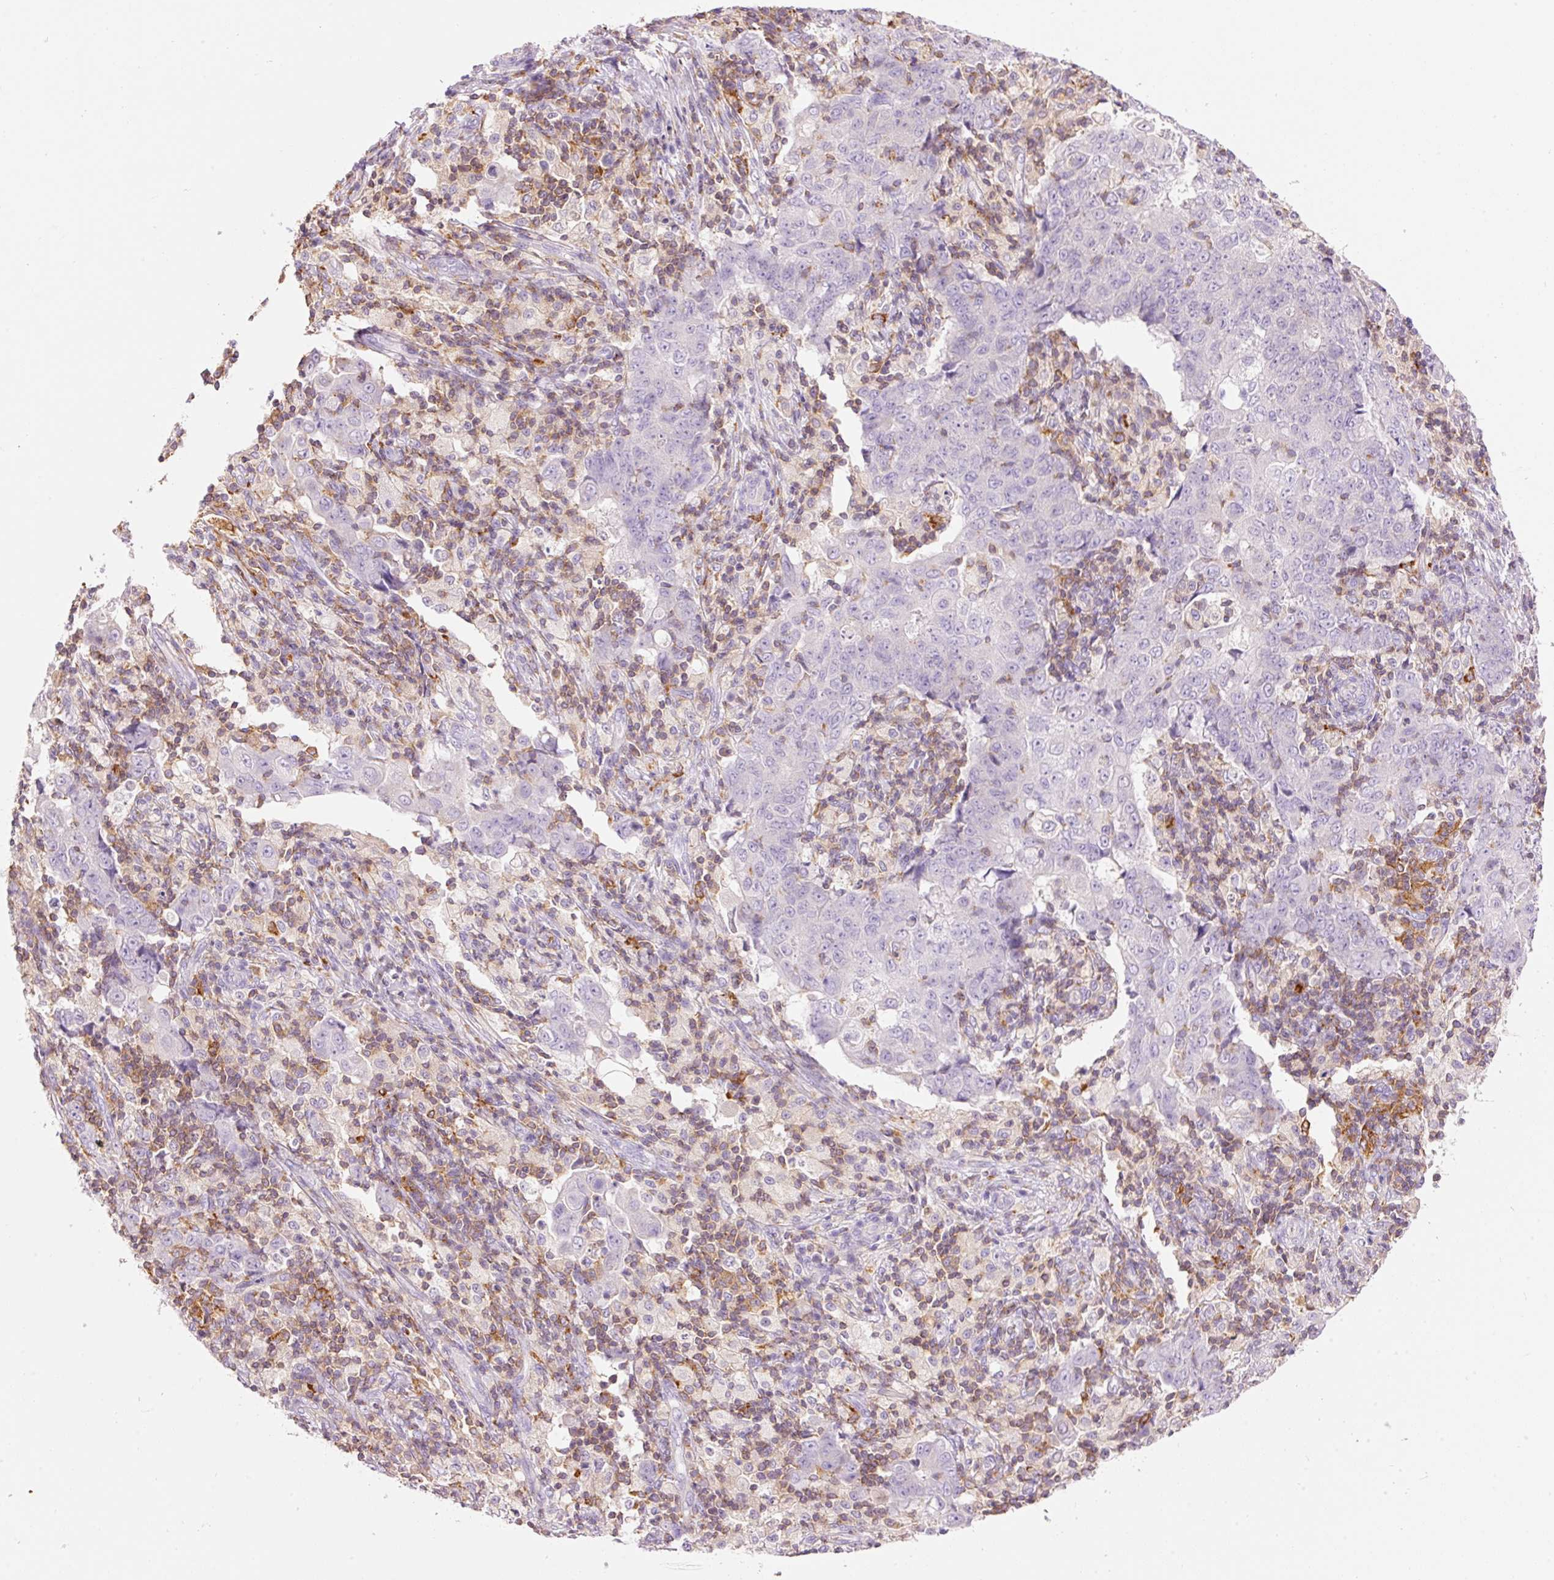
{"staining": {"intensity": "negative", "quantity": "none", "location": "none"}, "tissue": "ovarian cancer", "cell_type": "Tumor cells", "image_type": "cancer", "snomed": [{"axis": "morphology", "description": "Carcinoma, endometroid"}, {"axis": "topography", "description": "Ovary"}], "caption": "This image is of ovarian cancer stained with immunohistochemistry to label a protein in brown with the nuclei are counter-stained blue. There is no staining in tumor cells.", "gene": "DOK6", "patient": {"sex": "female", "age": 42}}